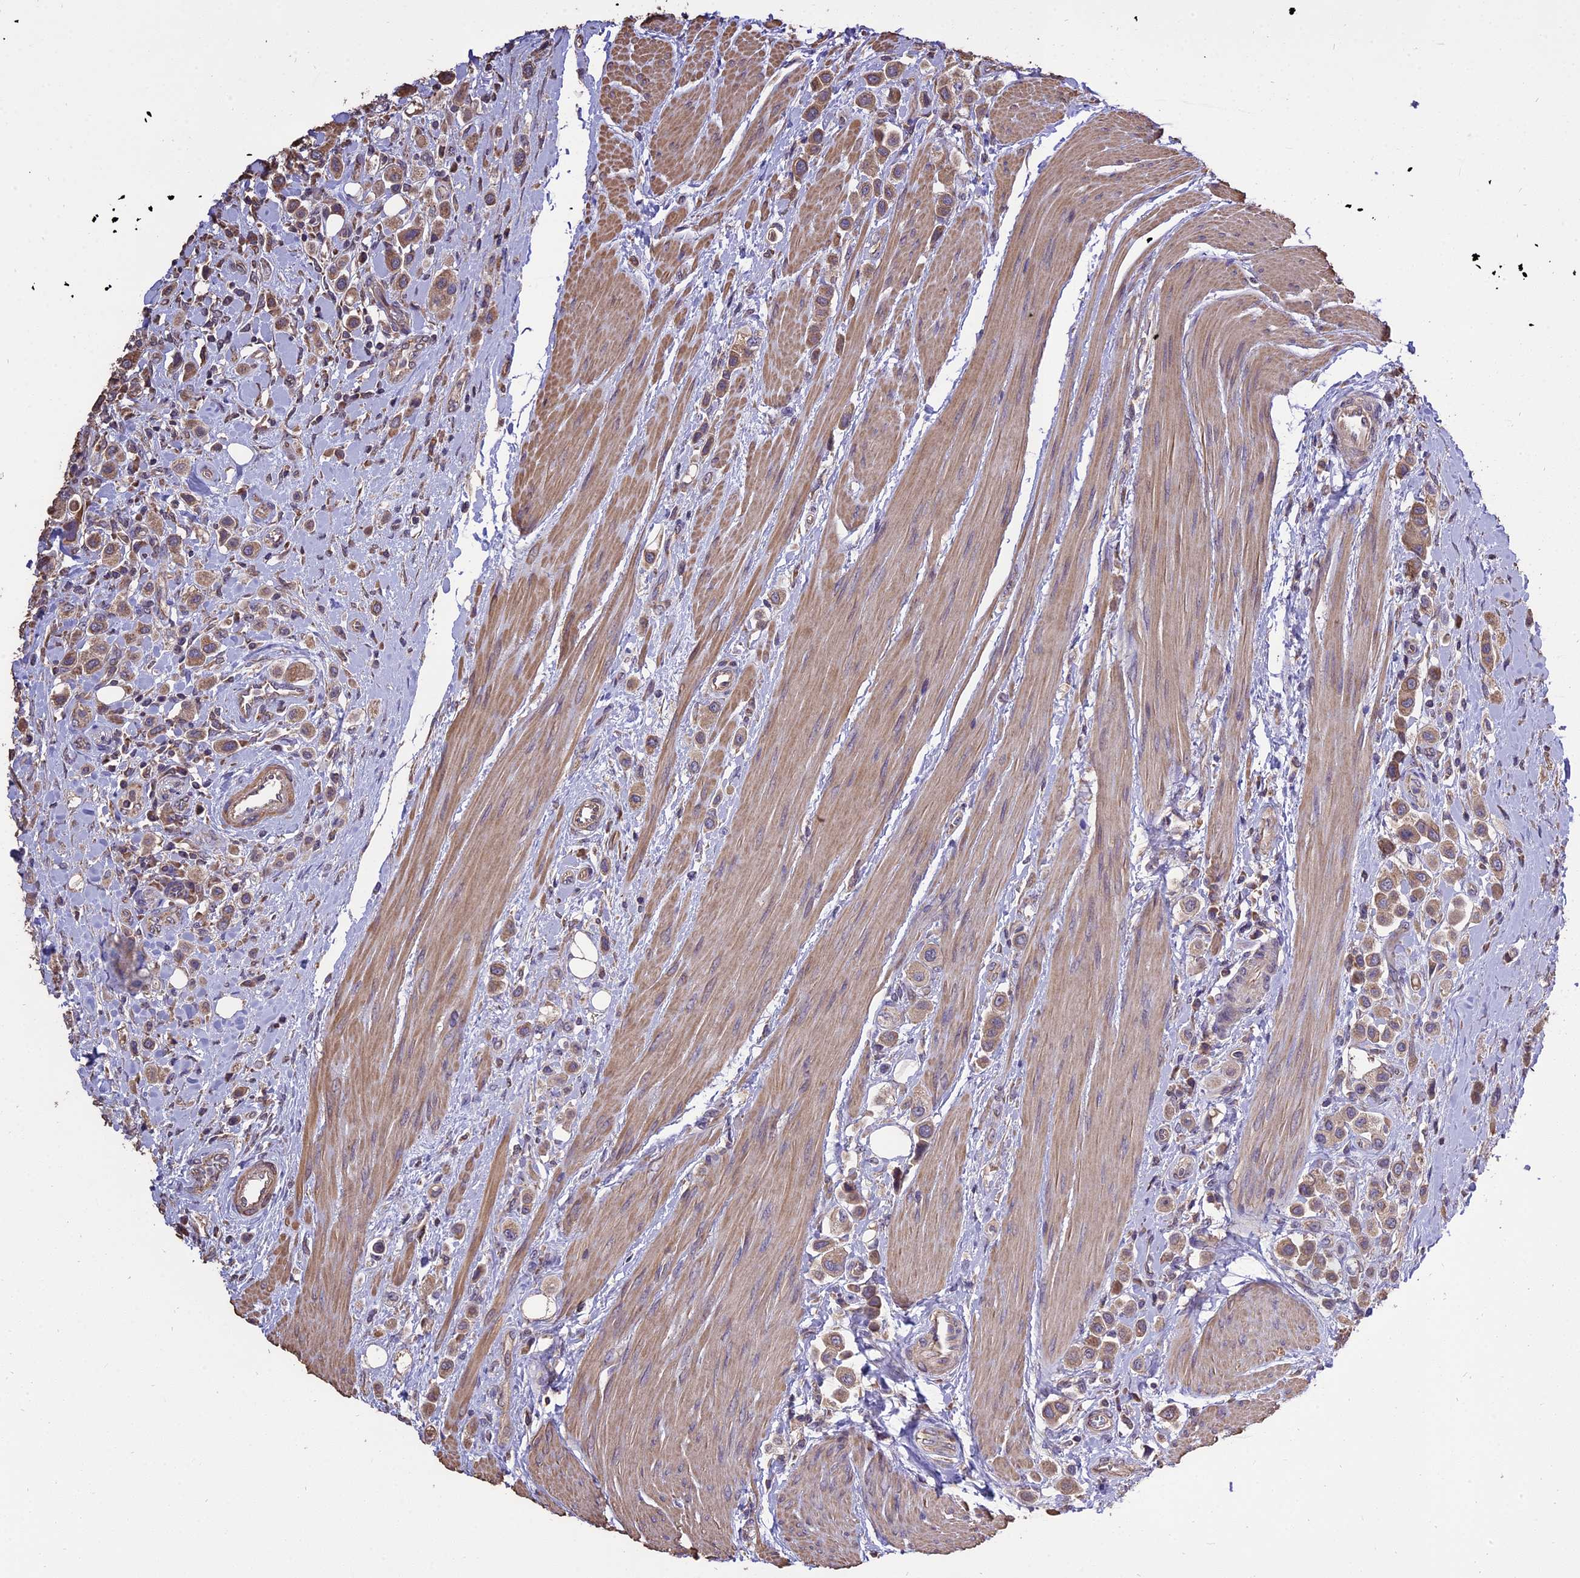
{"staining": {"intensity": "weak", "quantity": ">75%", "location": "cytoplasmic/membranous"}, "tissue": "urothelial cancer", "cell_type": "Tumor cells", "image_type": "cancer", "snomed": [{"axis": "morphology", "description": "Urothelial carcinoma, High grade"}, {"axis": "topography", "description": "Urinary bladder"}], "caption": "This is an image of immunohistochemistry staining of urothelial cancer, which shows weak expression in the cytoplasmic/membranous of tumor cells.", "gene": "PGPEP1L", "patient": {"sex": "male", "age": 50}}